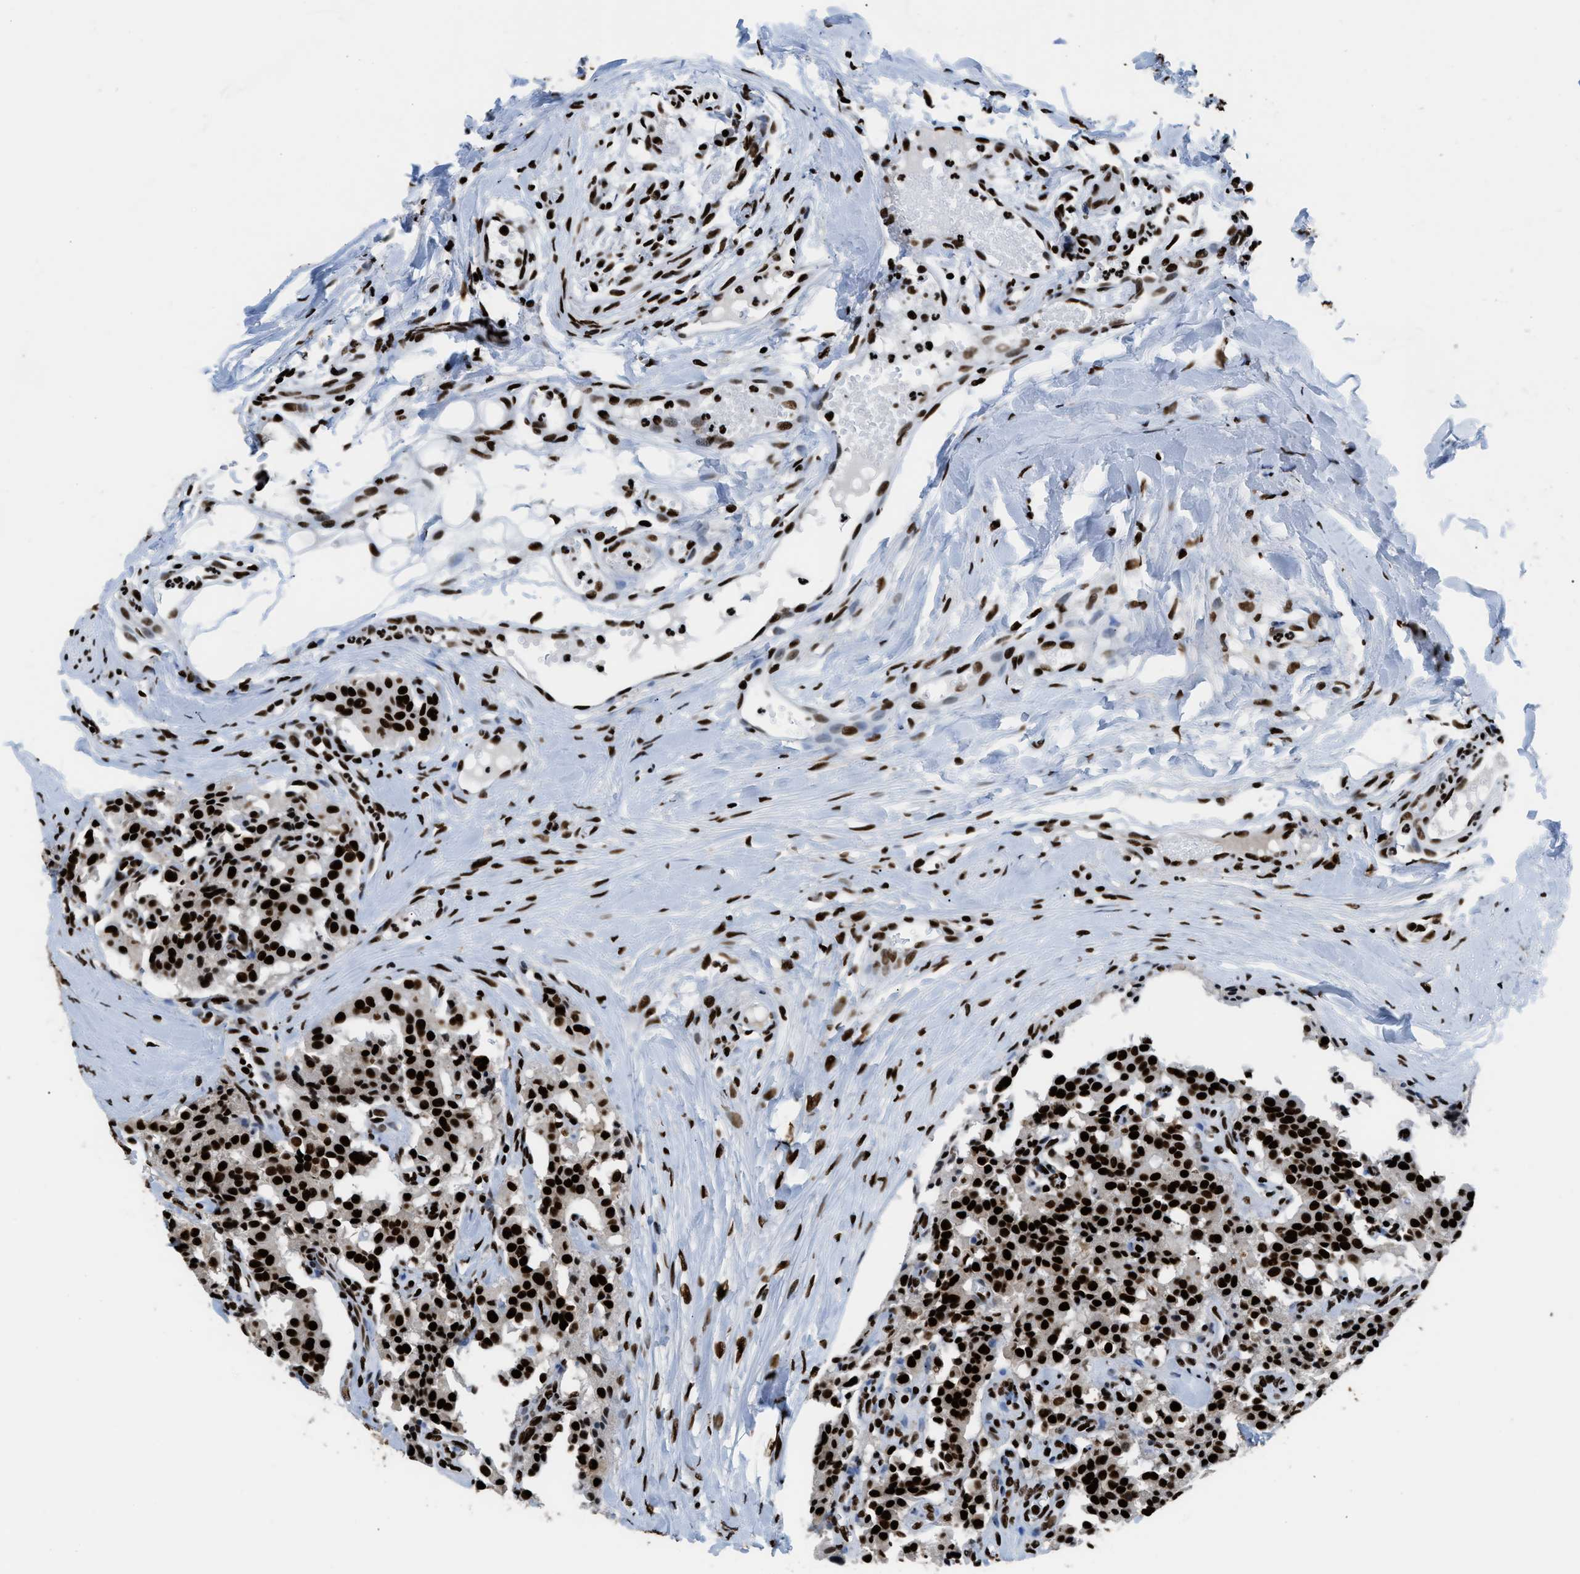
{"staining": {"intensity": "strong", "quantity": ">75%", "location": "nuclear"}, "tissue": "carcinoid", "cell_type": "Tumor cells", "image_type": "cancer", "snomed": [{"axis": "morphology", "description": "Carcinoid, malignant, NOS"}, {"axis": "topography", "description": "Lung"}], "caption": "A high-resolution image shows IHC staining of carcinoid, which displays strong nuclear staining in approximately >75% of tumor cells.", "gene": "HNRNPM", "patient": {"sex": "male", "age": 30}}